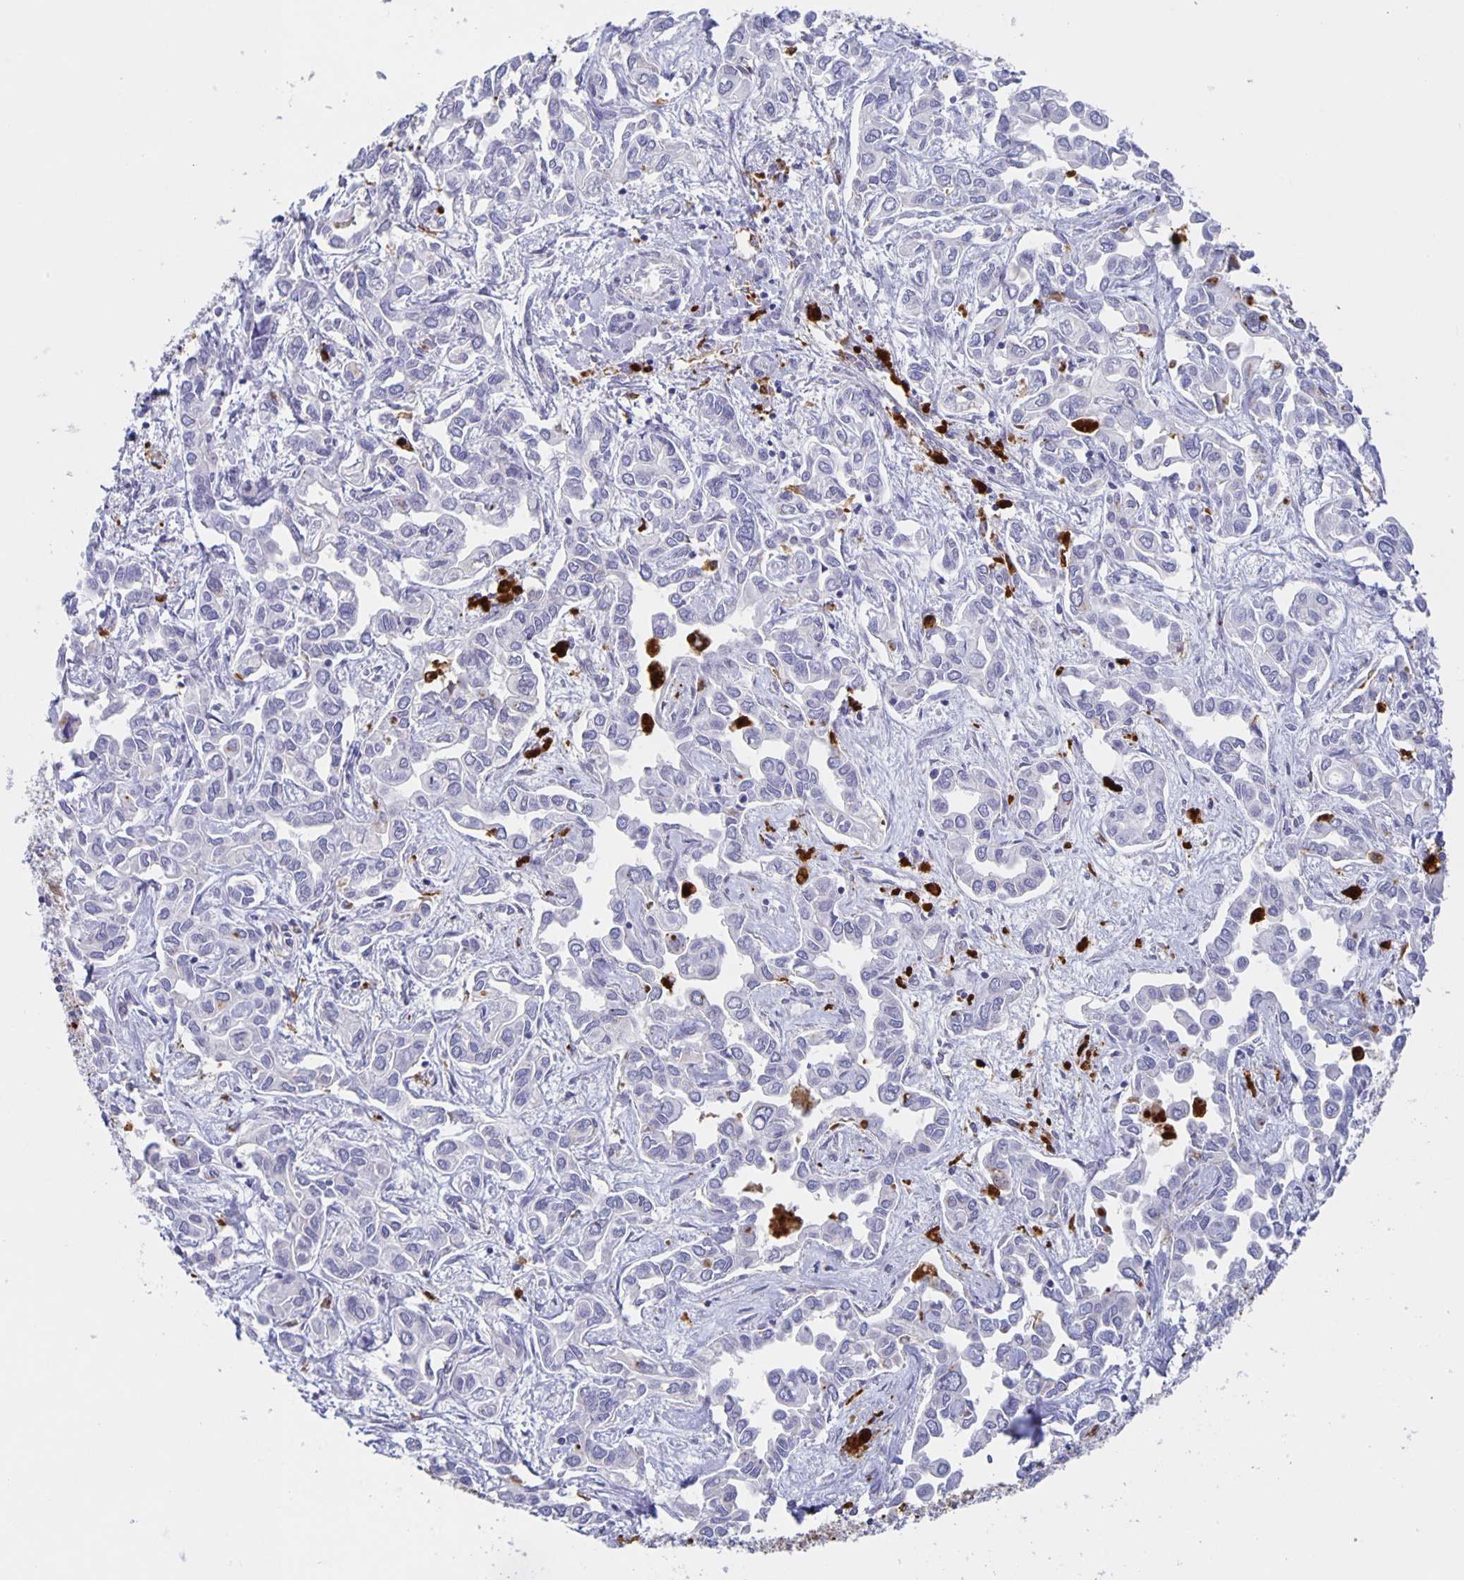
{"staining": {"intensity": "negative", "quantity": "none", "location": "none"}, "tissue": "liver cancer", "cell_type": "Tumor cells", "image_type": "cancer", "snomed": [{"axis": "morphology", "description": "Cholangiocarcinoma"}, {"axis": "topography", "description": "Liver"}], "caption": "Liver cancer stained for a protein using immunohistochemistry (IHC) demonstrates no expression tumor cells.", "gene": "LIPA", "patient": {"sex": "female", "age": 64}}